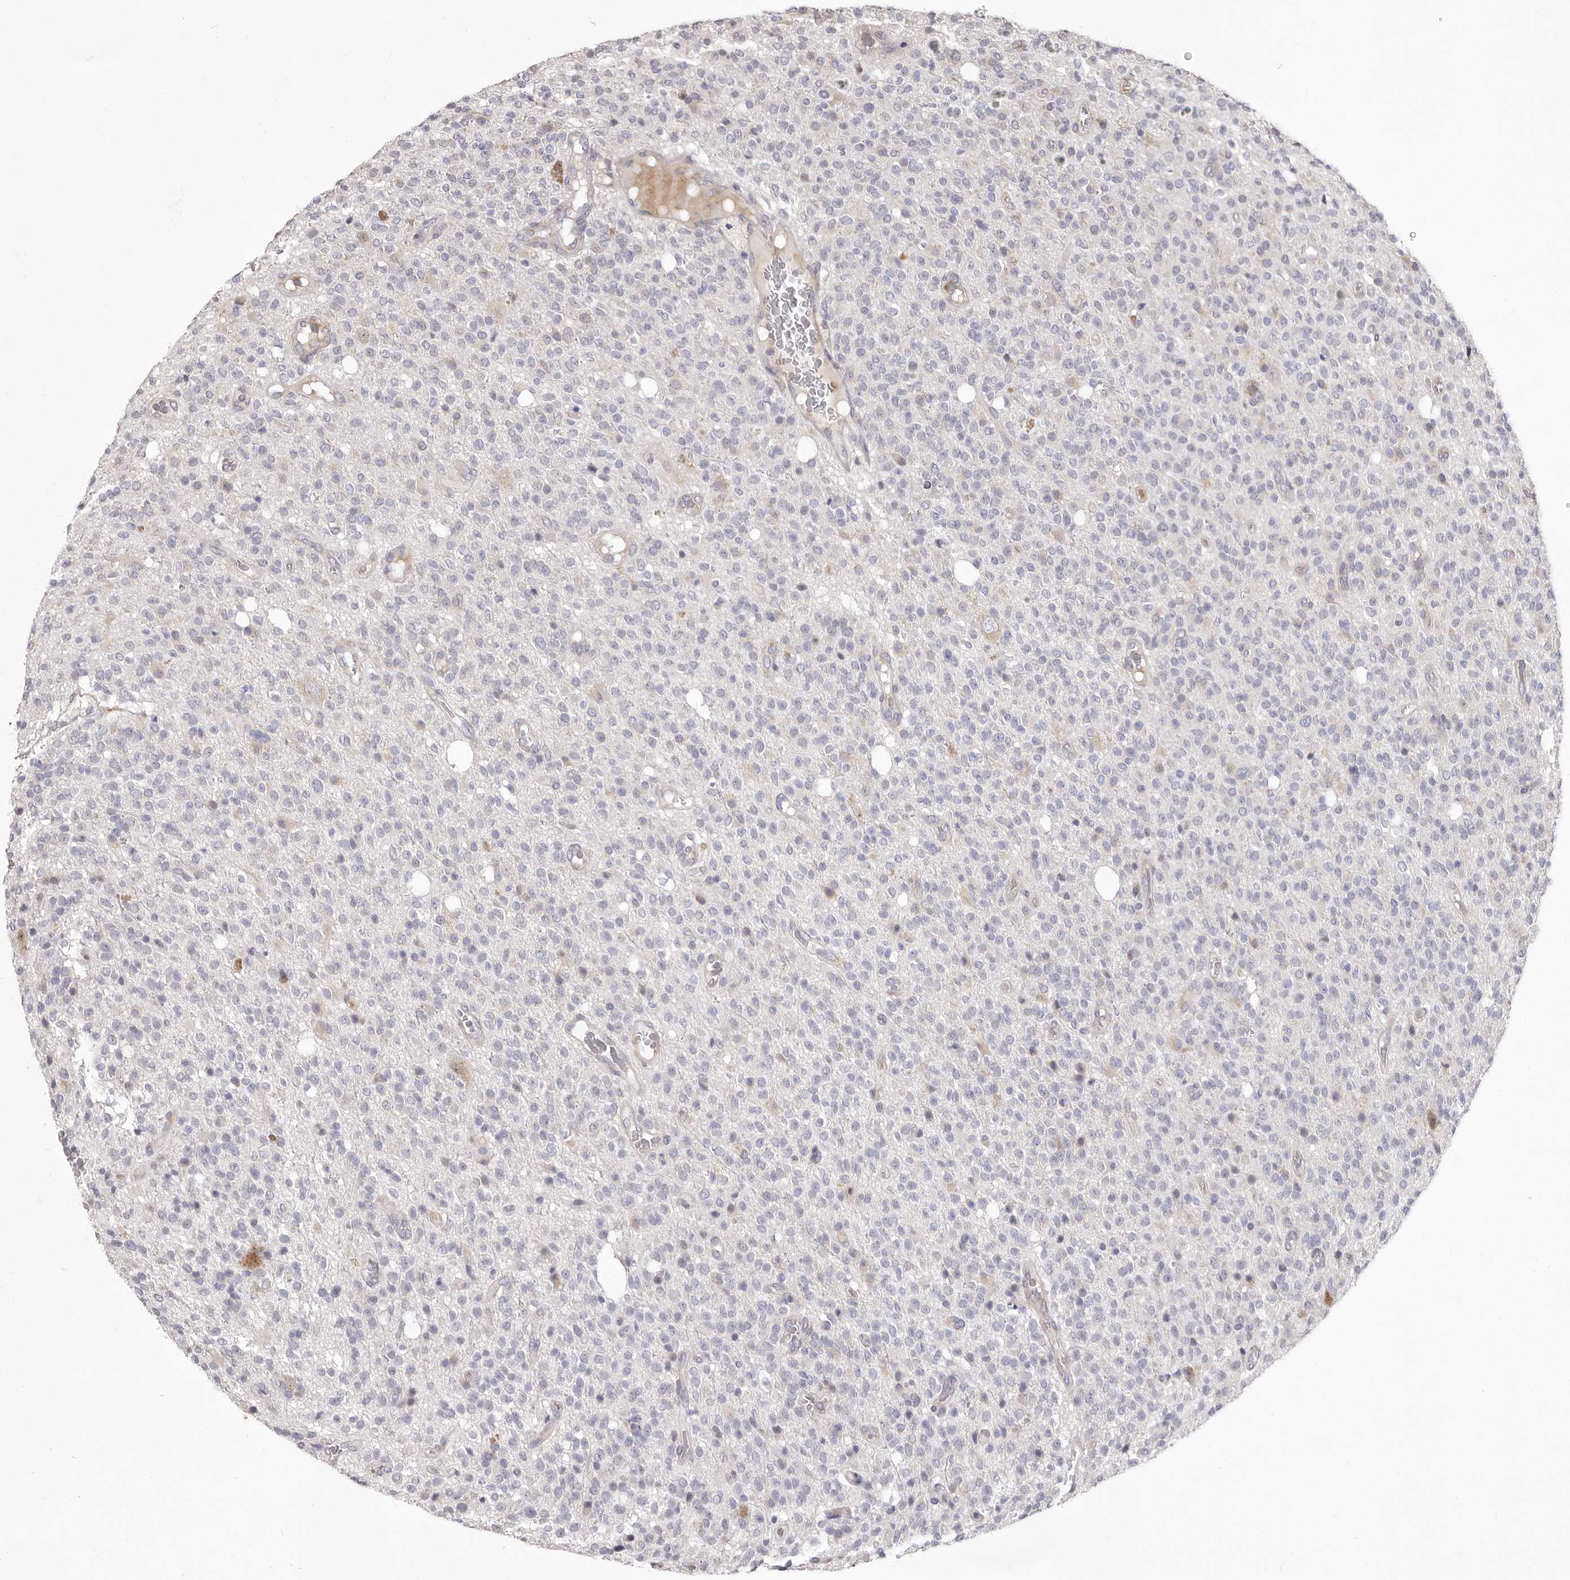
{"staining": {"intensity": "negative", "quantity": "none", "location": "none"}, "tissue": "glioma", "cell_type": "Tumor cells", "image_type": "cancer", "snomed": [{"axis": "morphology", "description": "Glioma, malignant, High grade"}, {"axis": "topography", "description": "Brain"}], "caption": "This histopathology image is of malignant glioma (high-grade) stained with immunohistochemistry (IHC) to label a protein in brown with the nuclei are counter-stained blue. There is no positivity in tumor cells.", "gene": "TBC1D8B", "patient": {"sex": "male", "age": 34}}